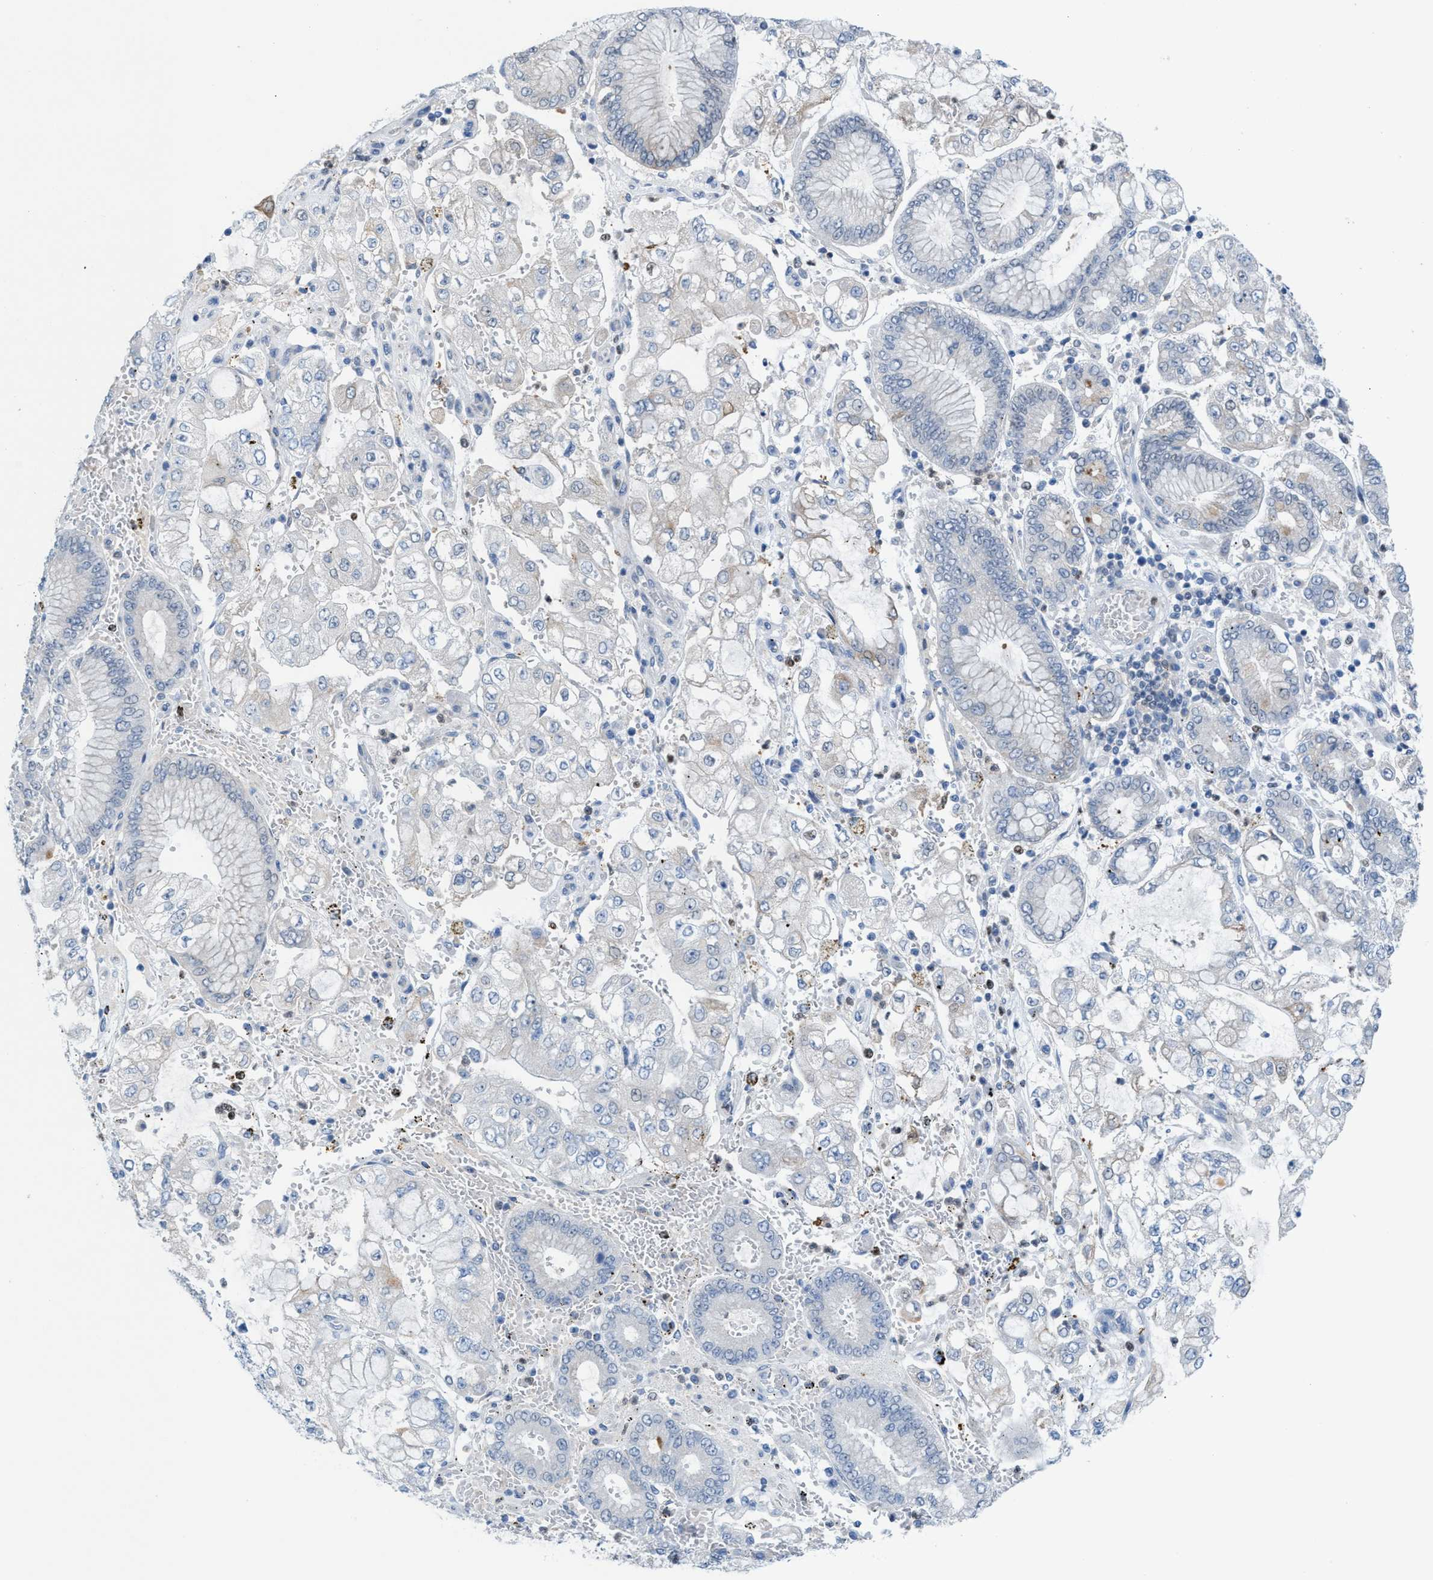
{"staining": {"intensity": "negative", "quantity": "none", "location": "none"}, "tissue": "stomach cancer", "cell_type": "Tumor cells", "image_type": "cancer", "snomed": [{"axis": "morphology", "description": "Adenocarcinoma, NOS"}, {"axis": "topography", "description": "Stomach"}], "caption": "The immunohistochemistry (IHC) photomicrograph has no significant positivity in tumor cells of stomach cancer (adenocarcinoma) tissue.", "gene": "PPM1D", "patient": {"sex": "male", "age": 76}}